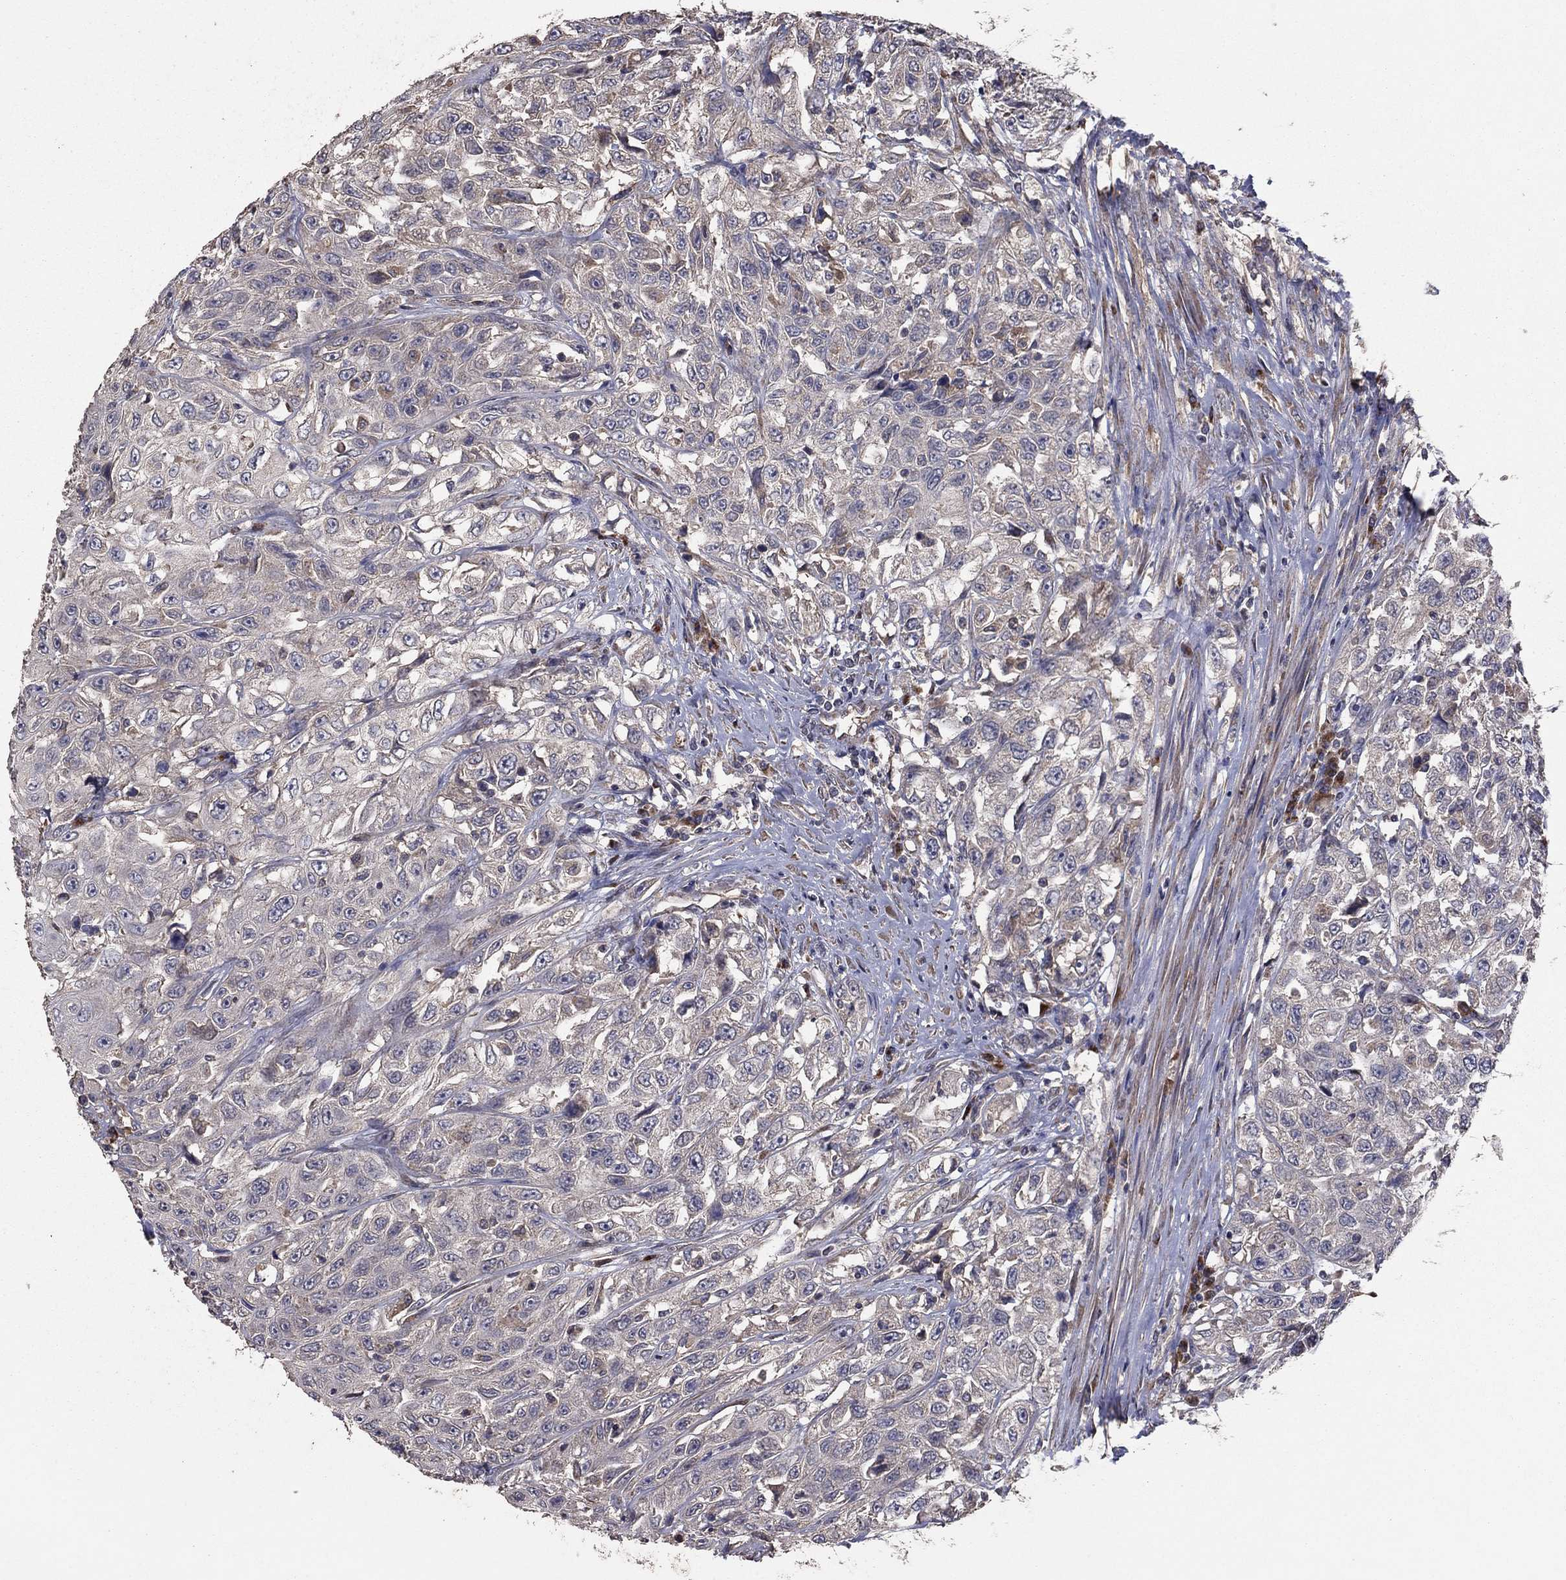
{"staining": {"intensity": "negative", "quantity": "none", "location": "none"}, "tissue": "urothelial cancer", "cell_type": "Tumor cells", "image_type": "cancer", "snomed": [{"axis": "morphology", "description": "Urothelial carcinoma, High grade"}, {"axis": "topography", "description": "Urinary bladder"}], "caption": "The immunohistochemistry (IHC) micrograph has no significant positivity in tumor cells of high-grade urothelial carcinoma tissue. (Stains: DAB immunohistochemistry with hematoxylin counter stain, Microscopy: brightfield microscopy at high magnification).", "gene": "FLT4", "patient": {"sex": "female", "age": 56}}